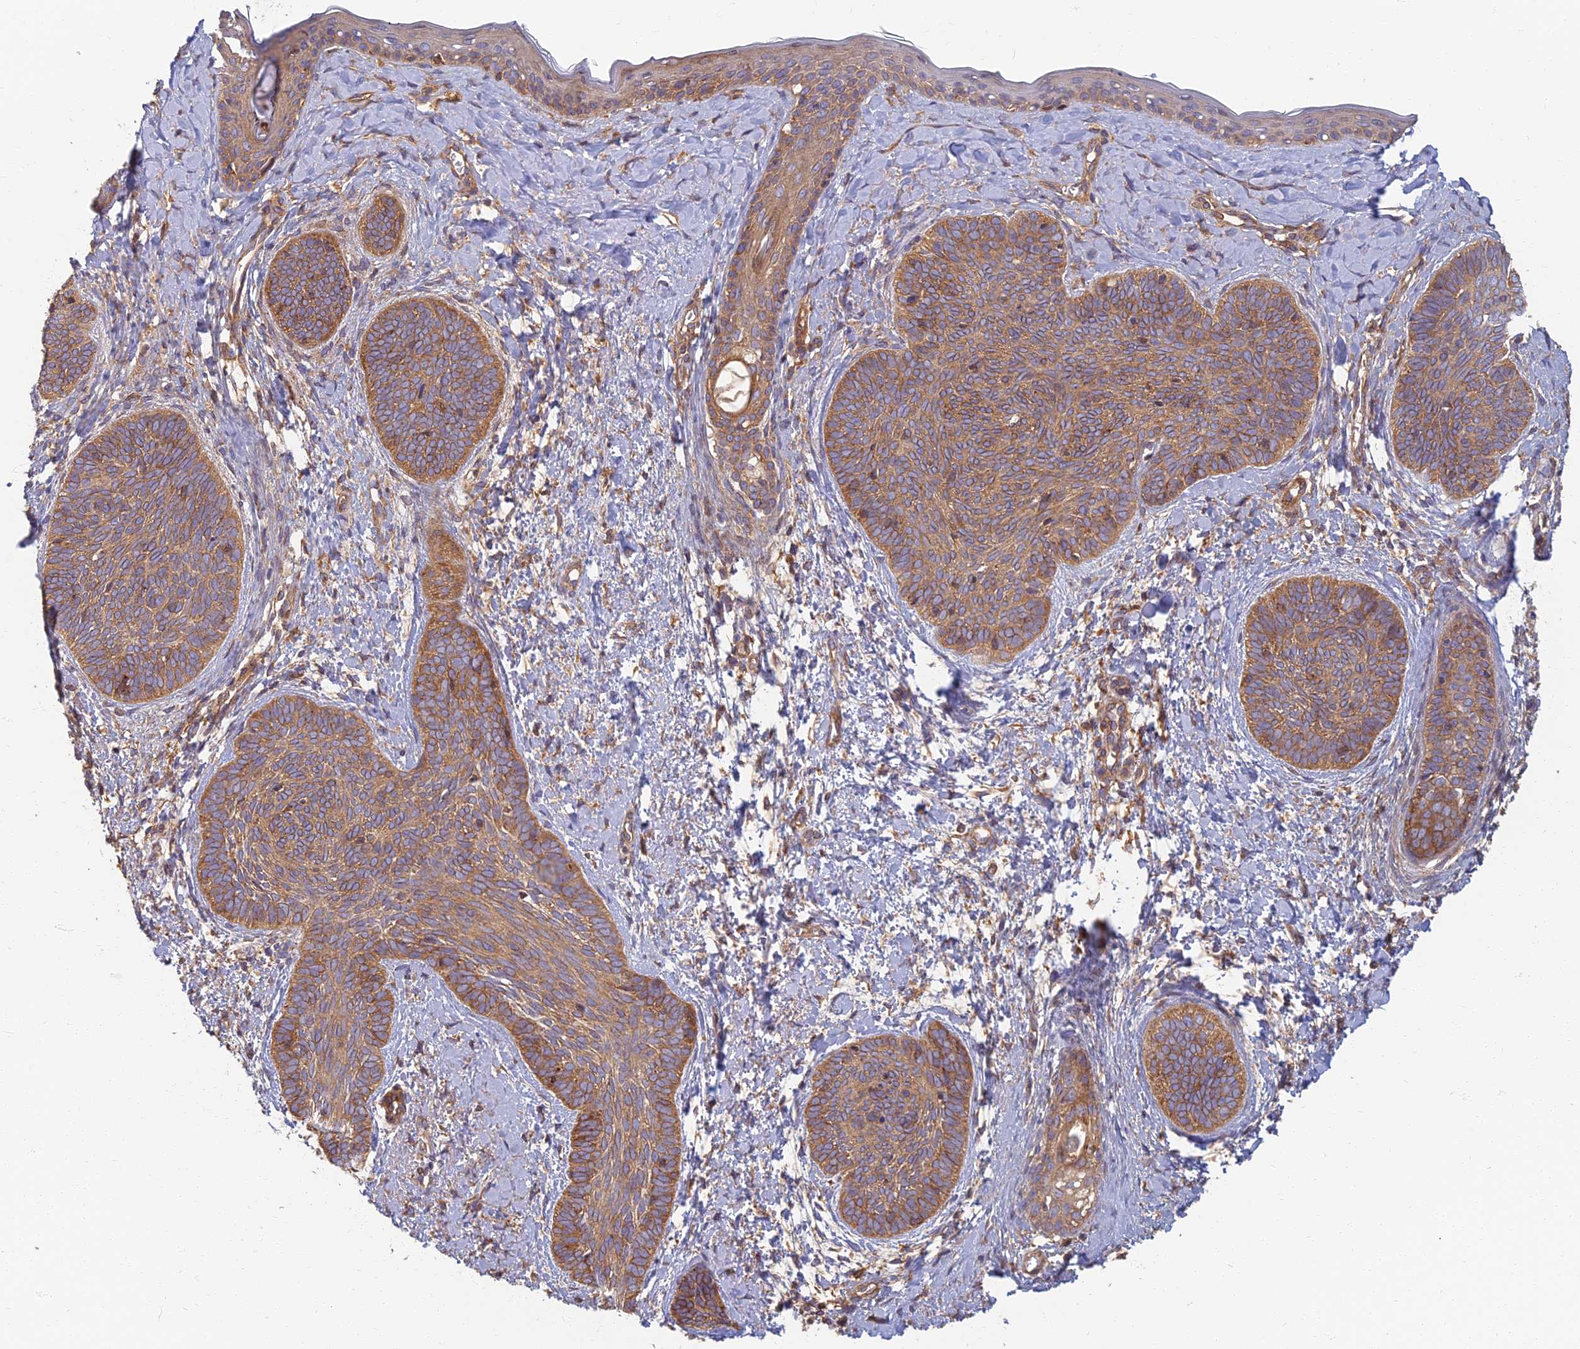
{"staining": {"intensity": "moderate", "quantity": ">75%", "location": "cytoplasmic/membranous"}, "tissue": "skin cancer", "cell_type": "Tumor cells", "image_type": "cancer", "snomed": [{"axis": "morphology", "description": "Basal cell carcinoma"}, {"axis": "topography", "description": "Skin"}], "caption": "Protein staining by immunohistochemistry demonstrates moderate cytoplasmic/membranous staining in about >75% of tumor cells in skin cancer (basal cell carcinoma).", "gene": "RBSN", "patient": {"sex": "female", "age": 81}}